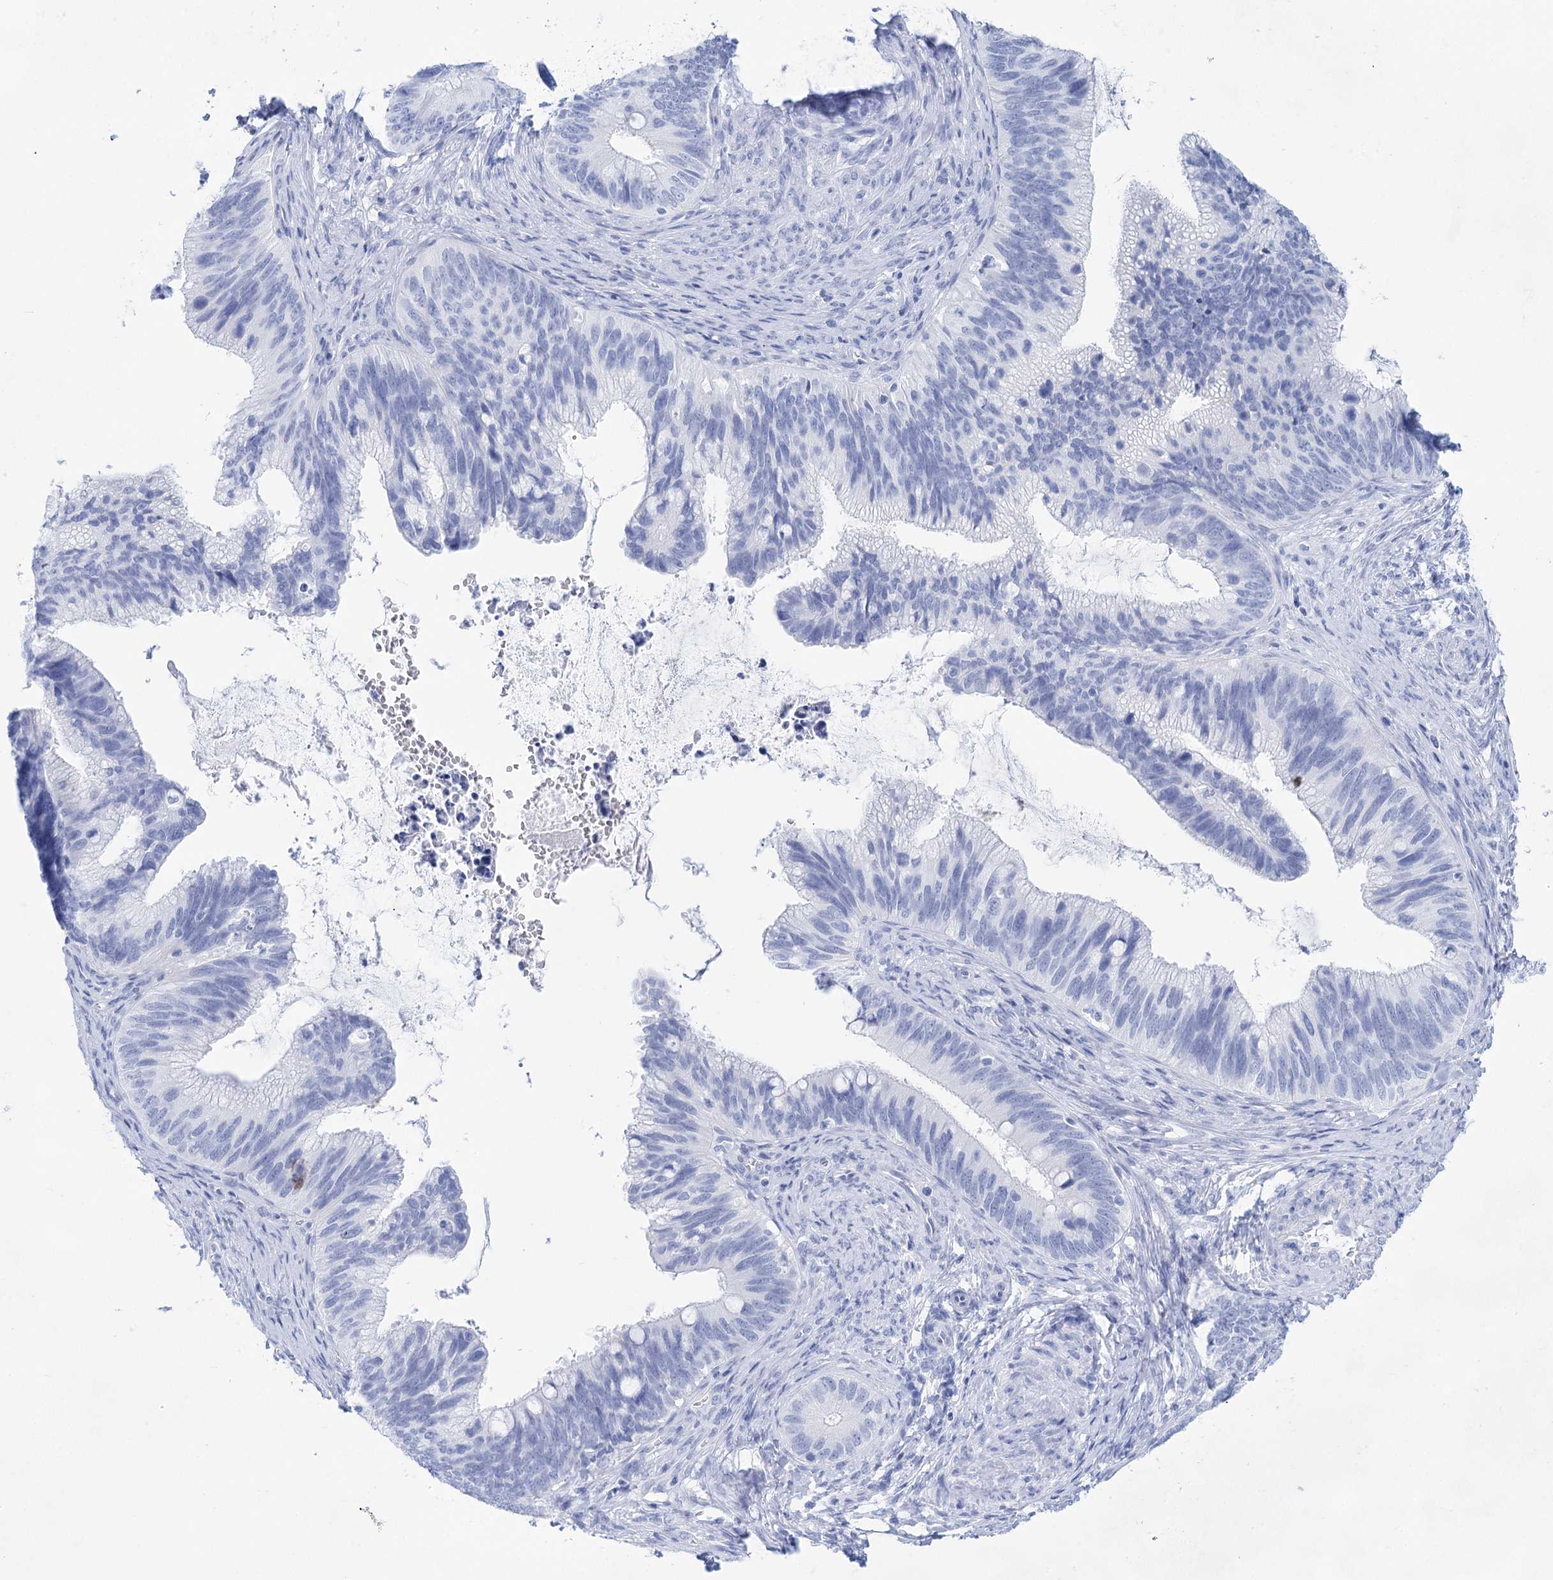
{"staining": {"intensity": "negative", "quantity": "none", "location": "none"}, "tissue": "cervical cancer", "cell_type": "Tumor cells", "image_type": "cancer", "snomed": [{"axis": "morphology", "description": "Adenocarcinoma, NOS"}, {"axis": "topography", "description": "Cervix"}], "caption": "This image is of adenocarcinoma (cervical) stained with IHC to label a protein in brown with the nuclei are counter-stained blue. There is no expression in tumor cells.", "gene": "LALBA", "patient": {"sex": "female", "age": 42}}